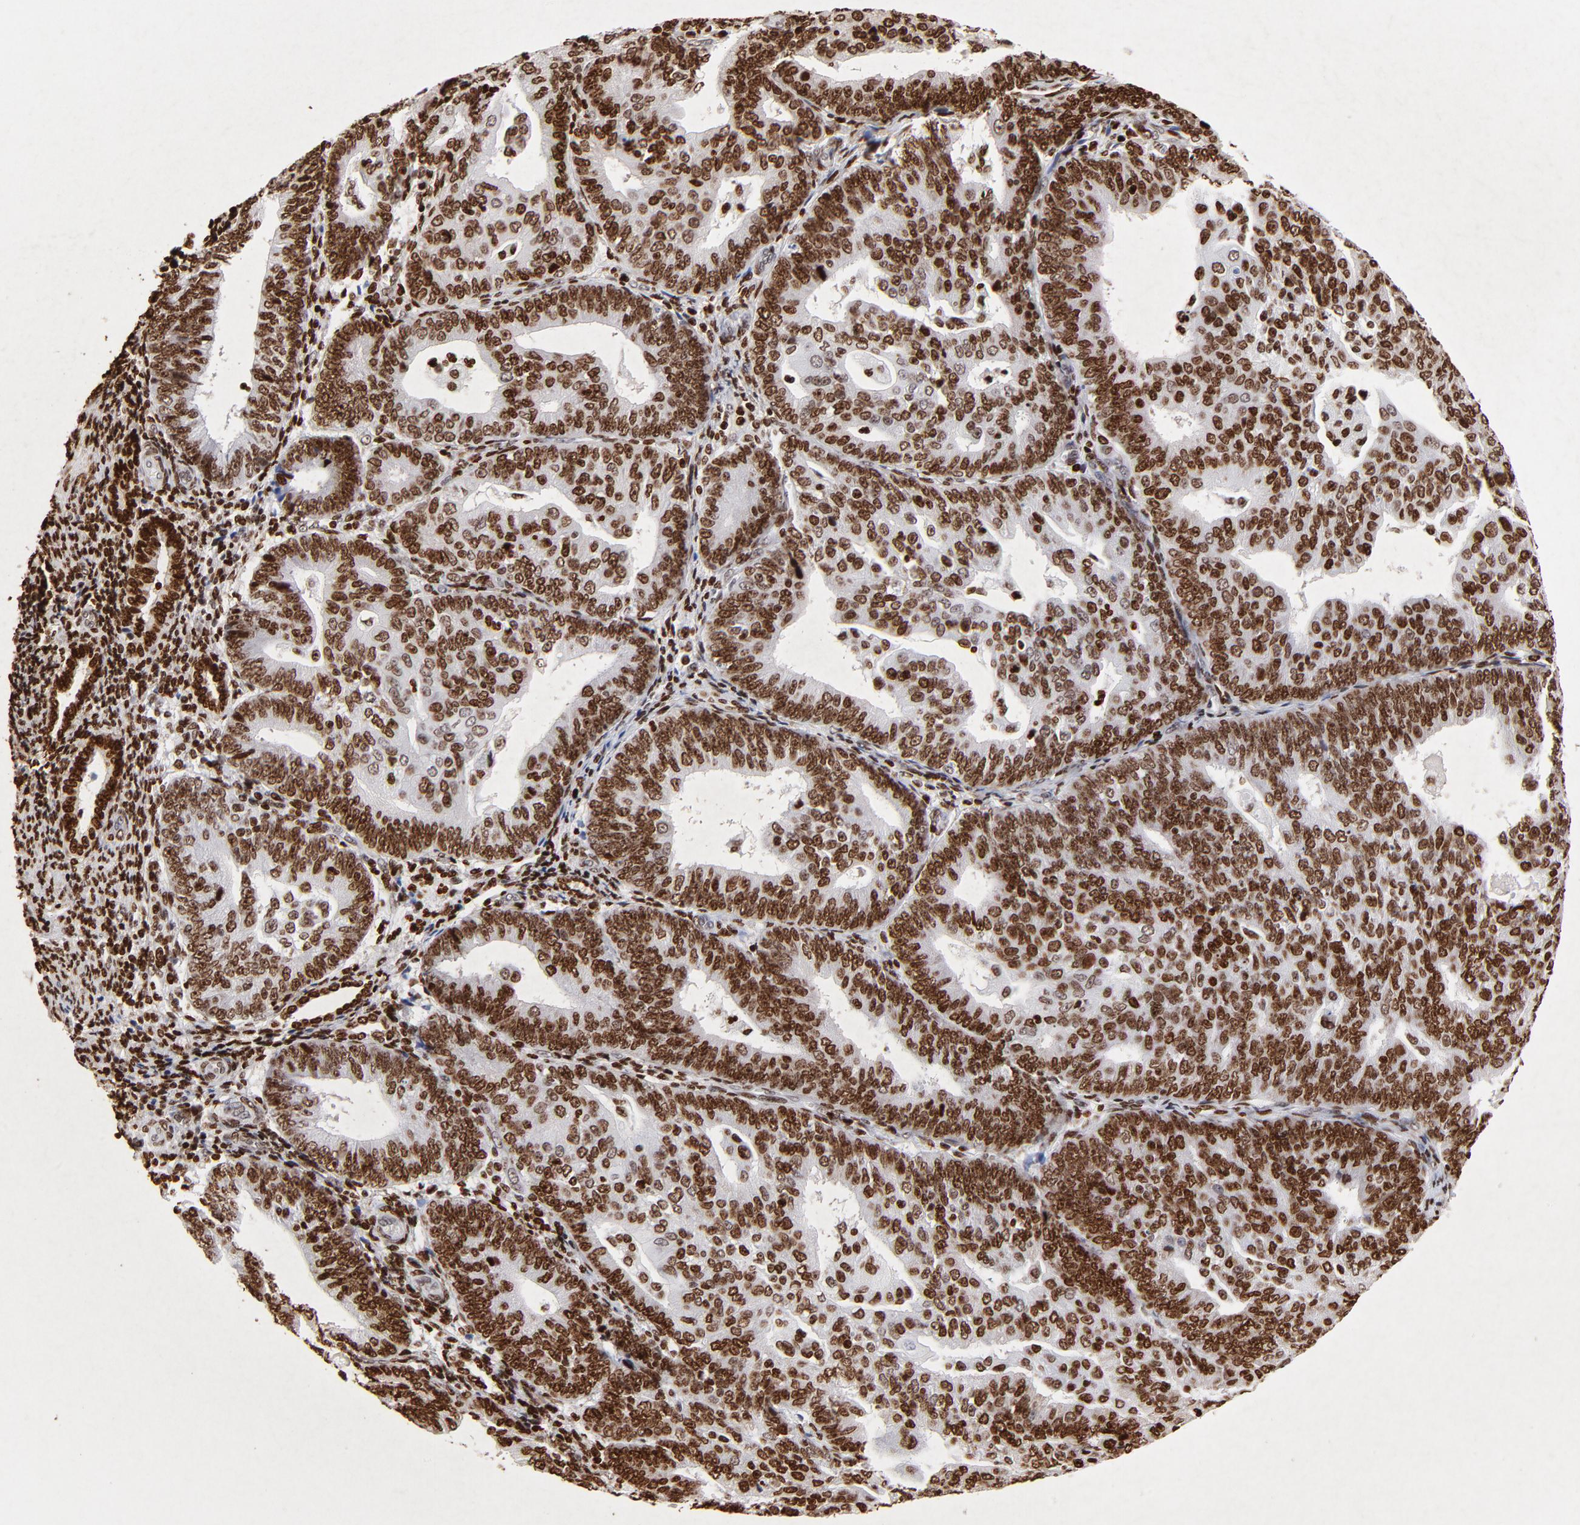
{"staining": {"intensity": "strong", "quantity": ">75%", "location": "nuclear"}, "tissue": "endometrial cancer", "cell_type": "Tumor cells", "image_type": "cancer", "snomed": [{"axis": "morphology", "description": "Adenocarcinoma, NOS"}, {"axis": "topography", "description": "Endometrium"}], "caption": "Immunohistochemical staining of adenocarcinoma (endometrial) displays high levels of strong nuclear expression in about >75% of tumor cells.", "gene": "FBH1", "patient": {"sex": "female", "age": 56}}